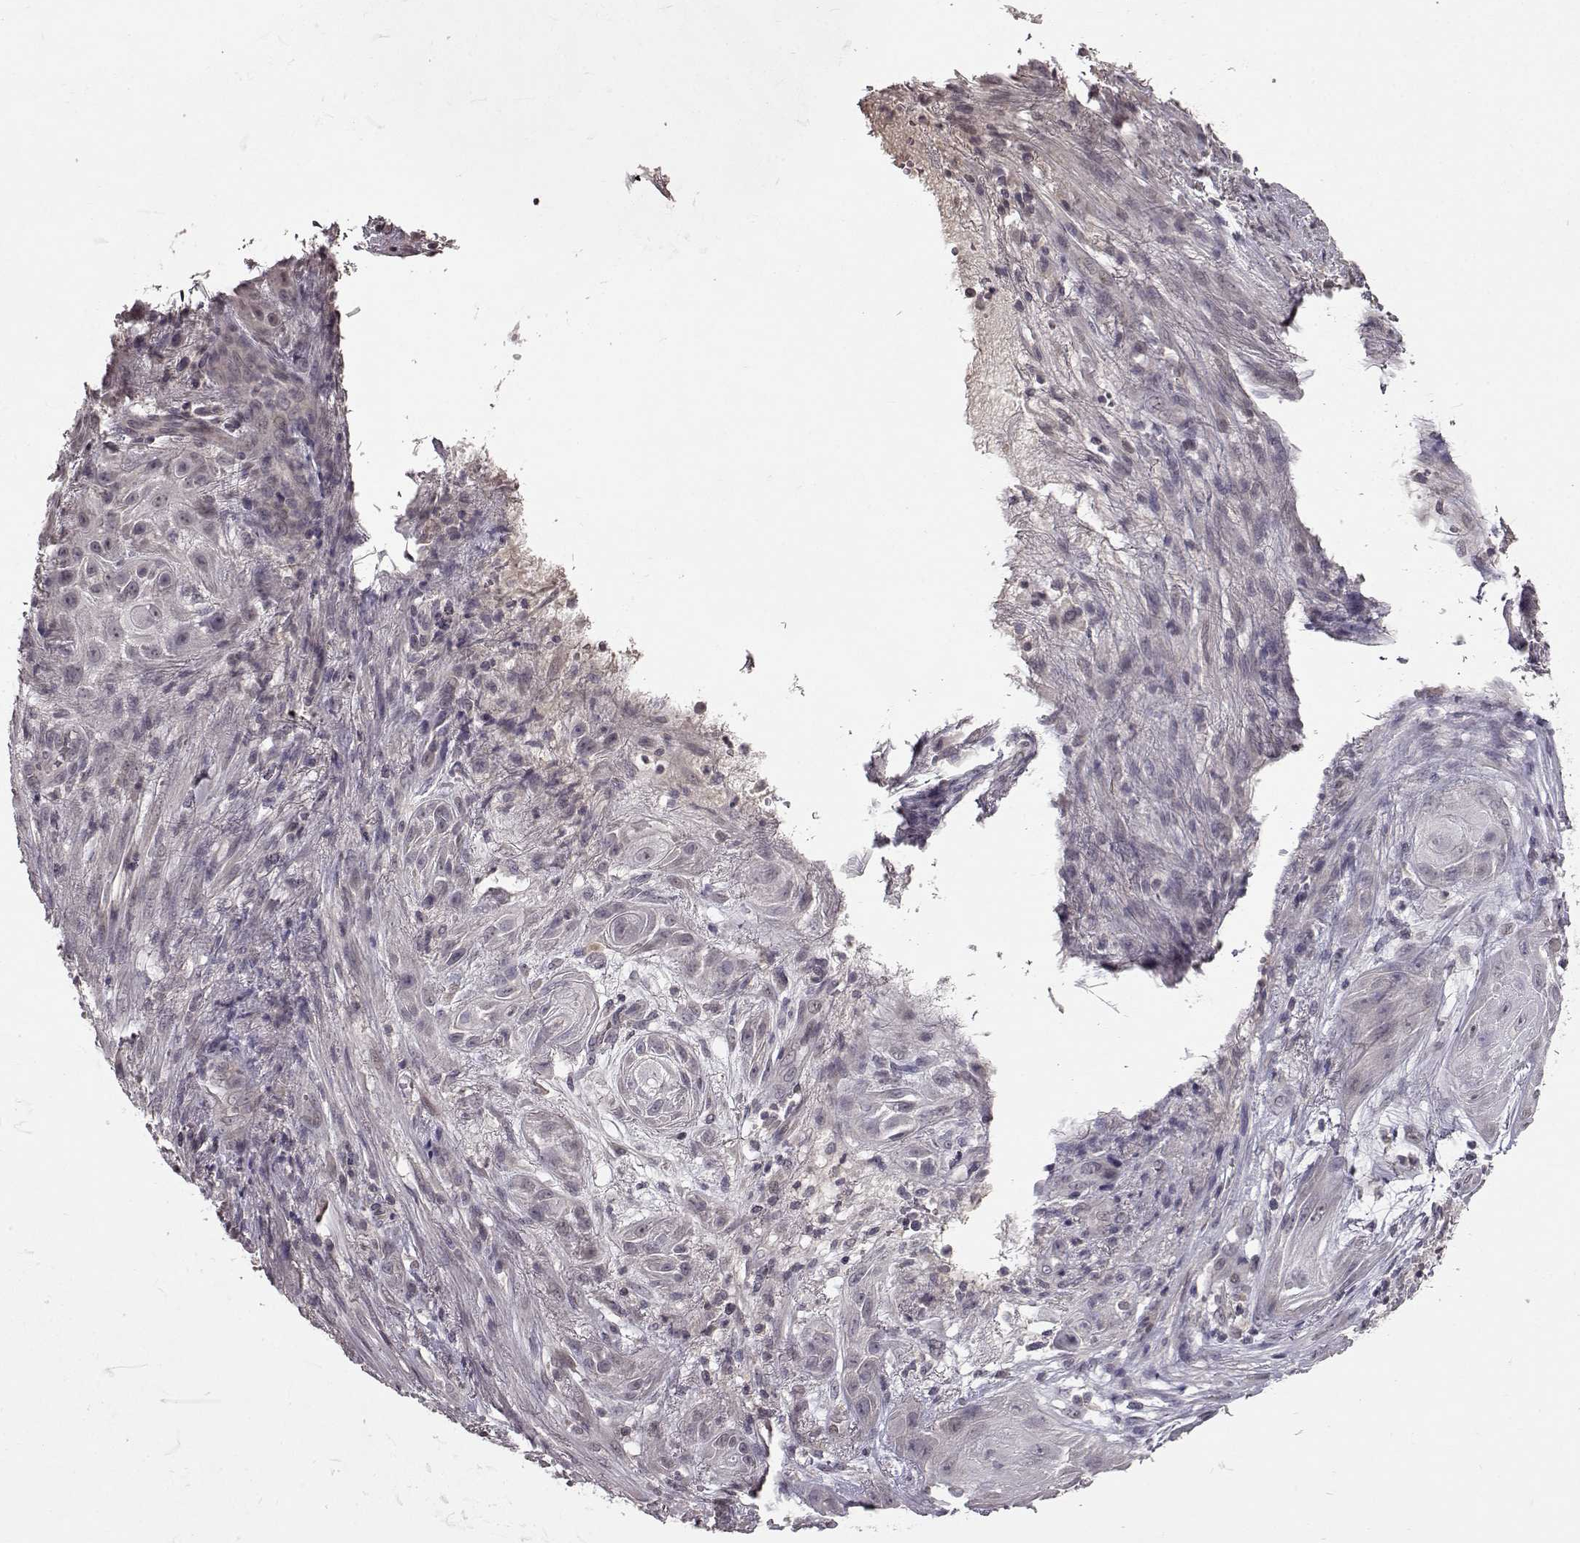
{"staining": {"intensity": "weak", "quantity": "<25%", "location": "cytoplasmic/membranous"}, "tissue": "skin cancer", "cell_type": "Tumor cells", "image_type": "cancer", "snomed": [{"axis": "morphology", "description": "Squamous cell carcinoma, NOS"}, {"axis": "topography", "description": "Skin"}], "caption": "Skin cancer (squamous cell carcinoma) was stained to show a protein in brown. There is no significant staining in tumor cells. (DAB (3,3'-diaminobenzidine) immunohistochemistry (IHC) visualized using brightfield microscopy, high magnification).", "gene": "NTRK2", "patient": {"sex": "male", "age": 62}}